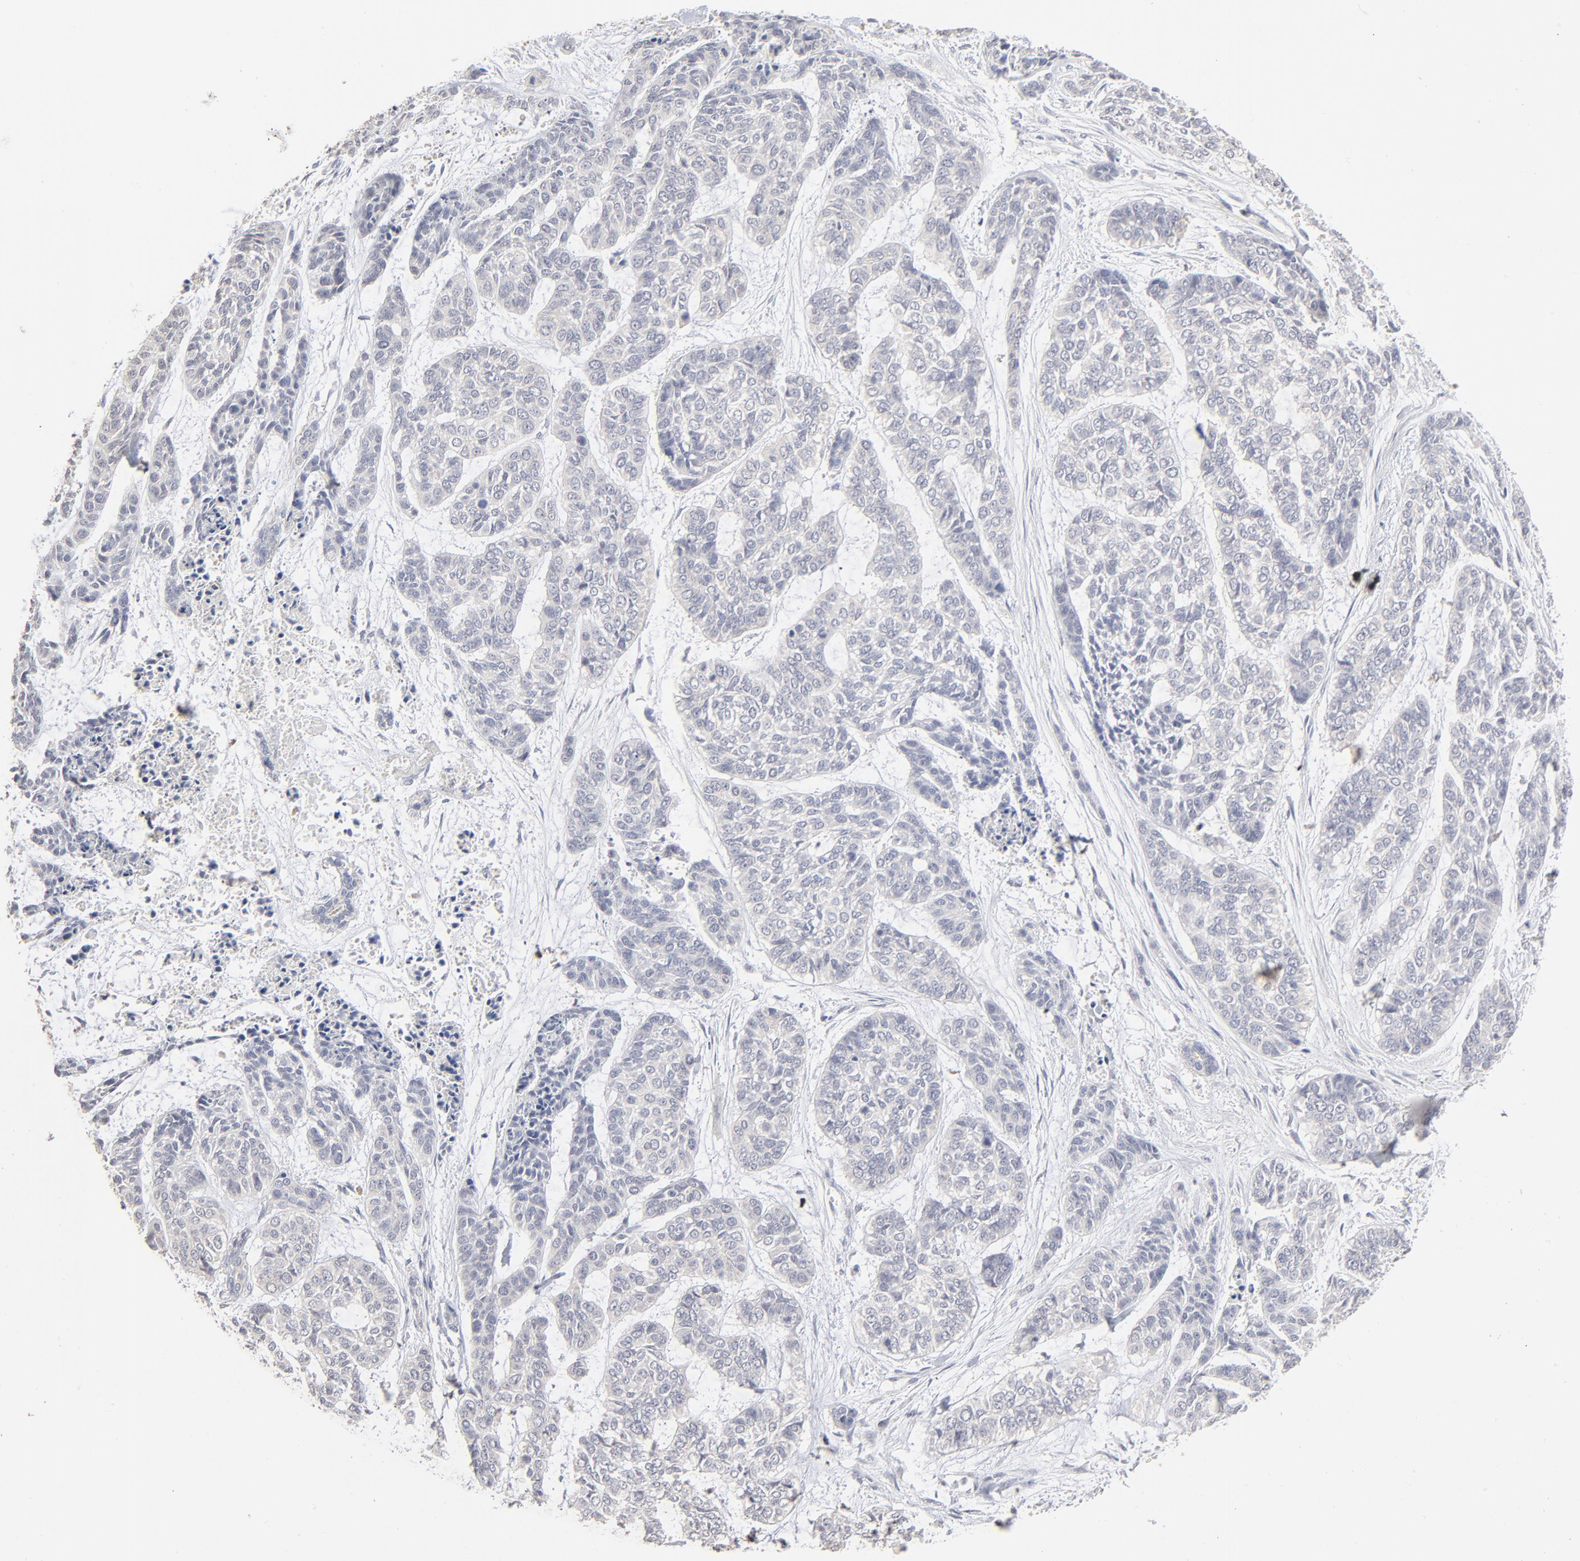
{"staining": {"intensity": "negative", "quantity": "none", "location": "none"}, "tissue": "skin cancer", "cell_type": "Tumor cells", "image_type": "cancer", "snomed": [{"axis": "morphology", "description": "Basal cell carcinoma"}, {"axis": "topography", "description": "Skin"}], "caption": "The micrograph displays no staining of tumor cells in skin cancer (basal cell carcinoma).", "gene": "DNAL4", "patient": {"sex": "female", "age": 64}}